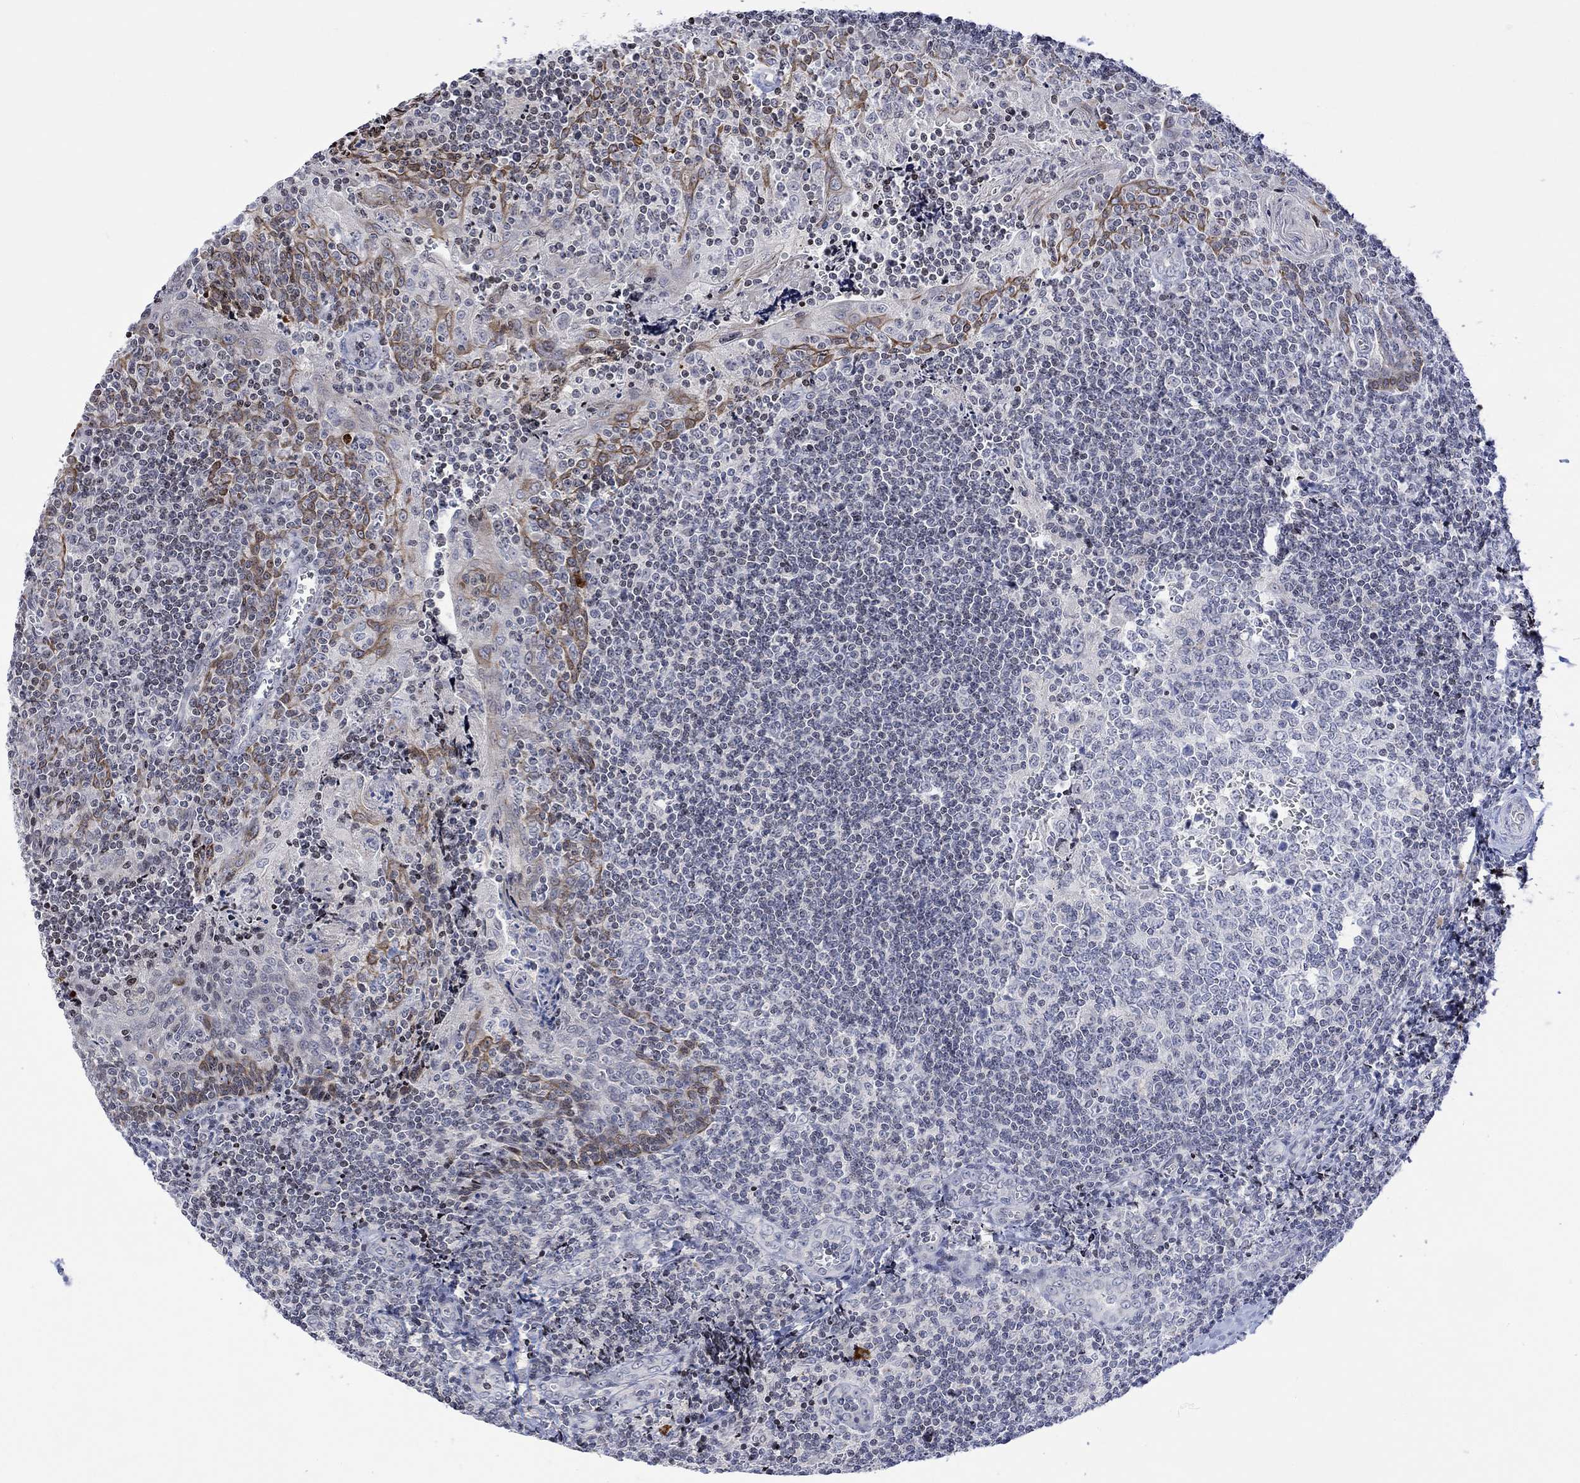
{"staining": {"intensity": "negative", "quantity": "none", "location": "none"}, "tissue": "tonsil", "cell_type": "Germinal center cells", "image_type": "normal", "snomed": [{"axis": "morphology", "description": "Normal tissue, NOS"}, {"axis": "morphology", "description": "Inflammation, NOS"}, {"axis": "topography", "description": "Tonsil"}], "caption": "Immunohistochemistry of normal tonsil exhibits no expression in germinal center cells. (DAB (3,3'-diaminobenzidine) IHC visualized using brightfield microscopy, high magnification).", "gene": "DCX", "patient": {"sex": "female", "age": 31}}